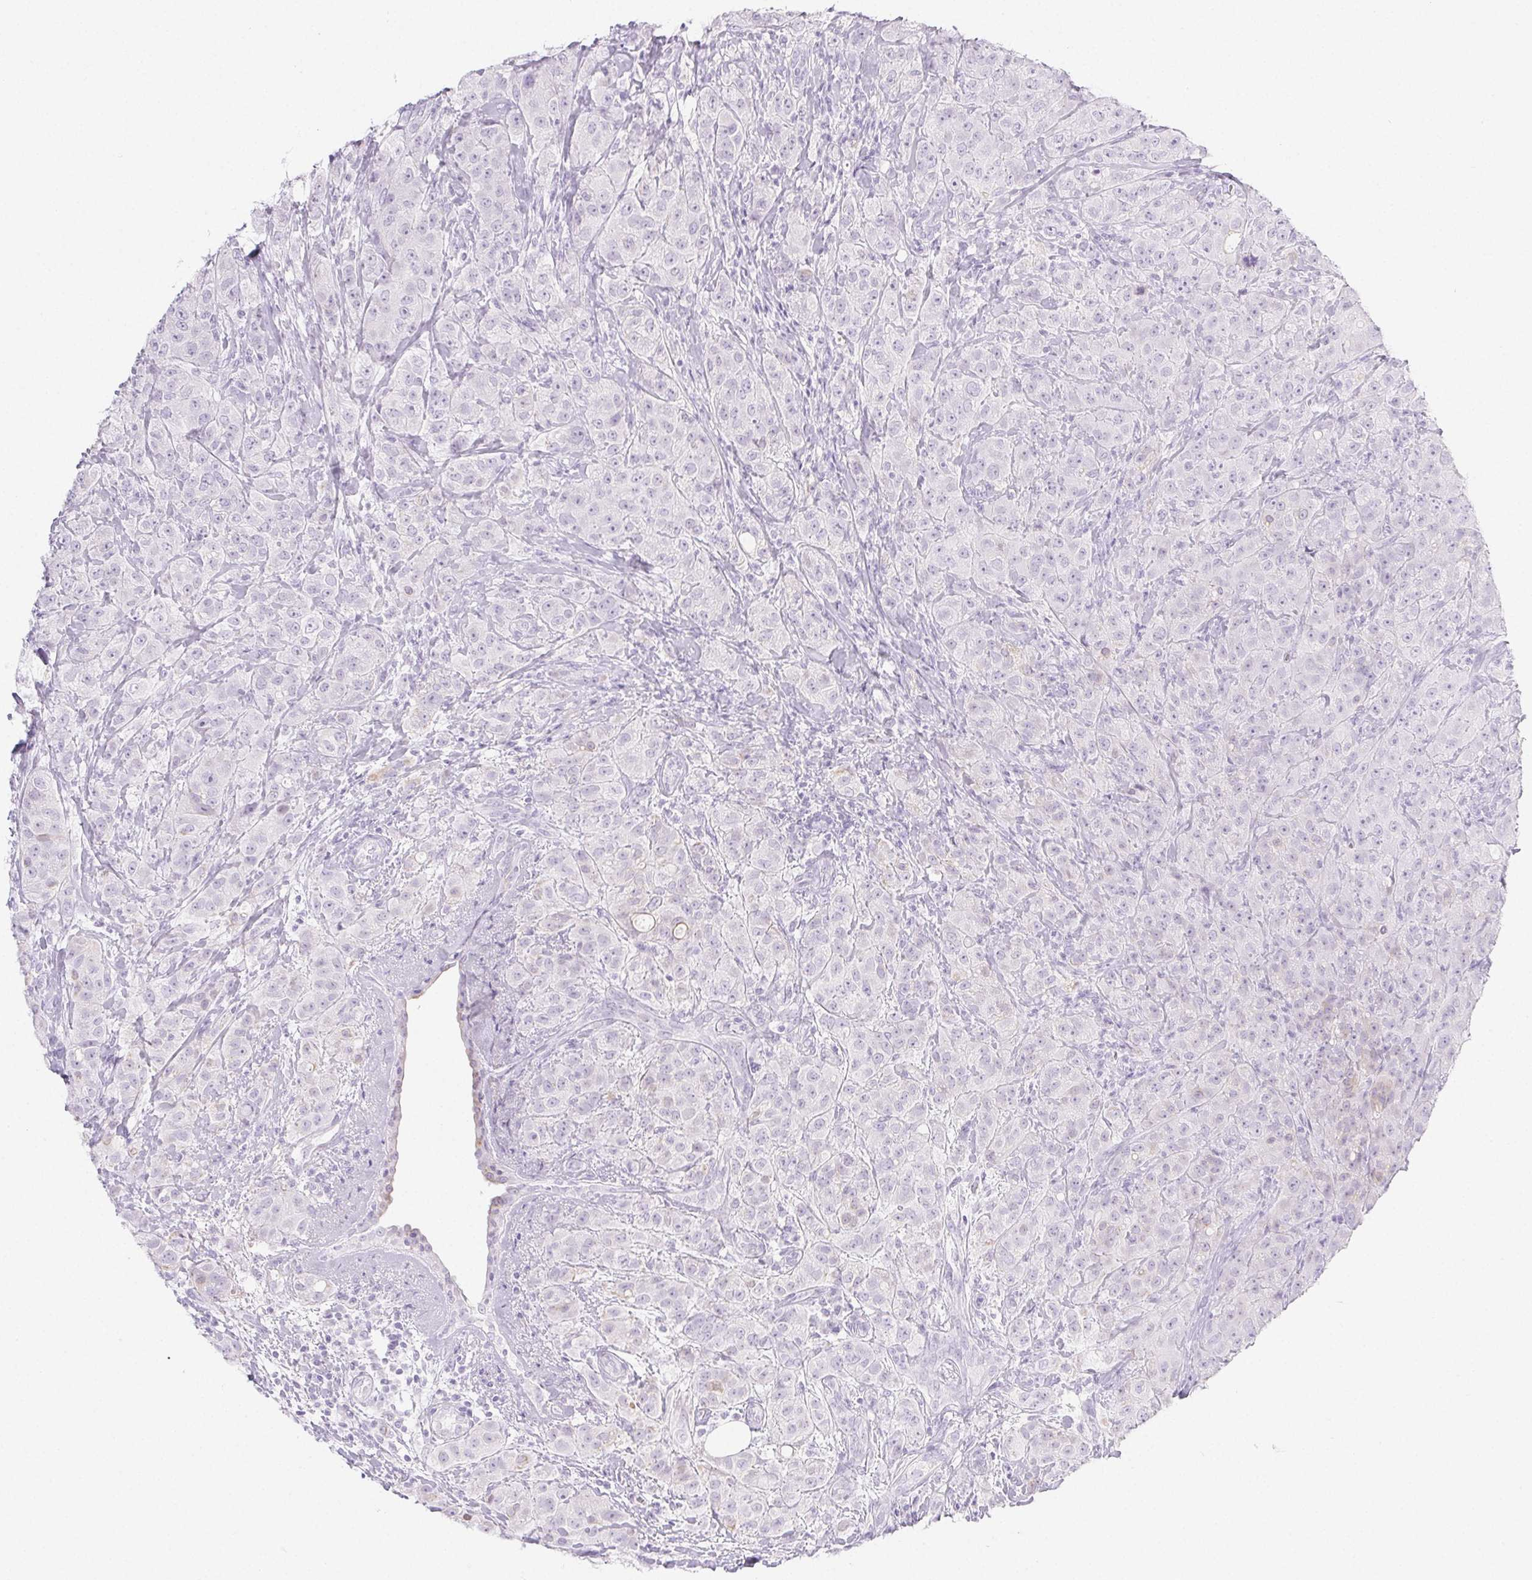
{"staining": {"intensity": "negative", "quantity": "none", "location": "none"}, "tissue": "breast cancer", "cell_type": "Tumor cells", "image_type": "cancer", "snomed": [{"axis": "morphology", "description": "Normal tissue, NOS"}, {"axis": "morphology", "description": "Duct carcinoma"}, {"axis": "topography", "description": "Breast"}], "caption": "DAB (3,3'-diaminobenzidine) immunohistochemical staining of human breast cancer (invasive ductal carcinoma) reveals no significant expression in tumor cells. Nuclei are stained in blue.", "gene": "PI3", "patient": {"sex": "female", "age": 43}}